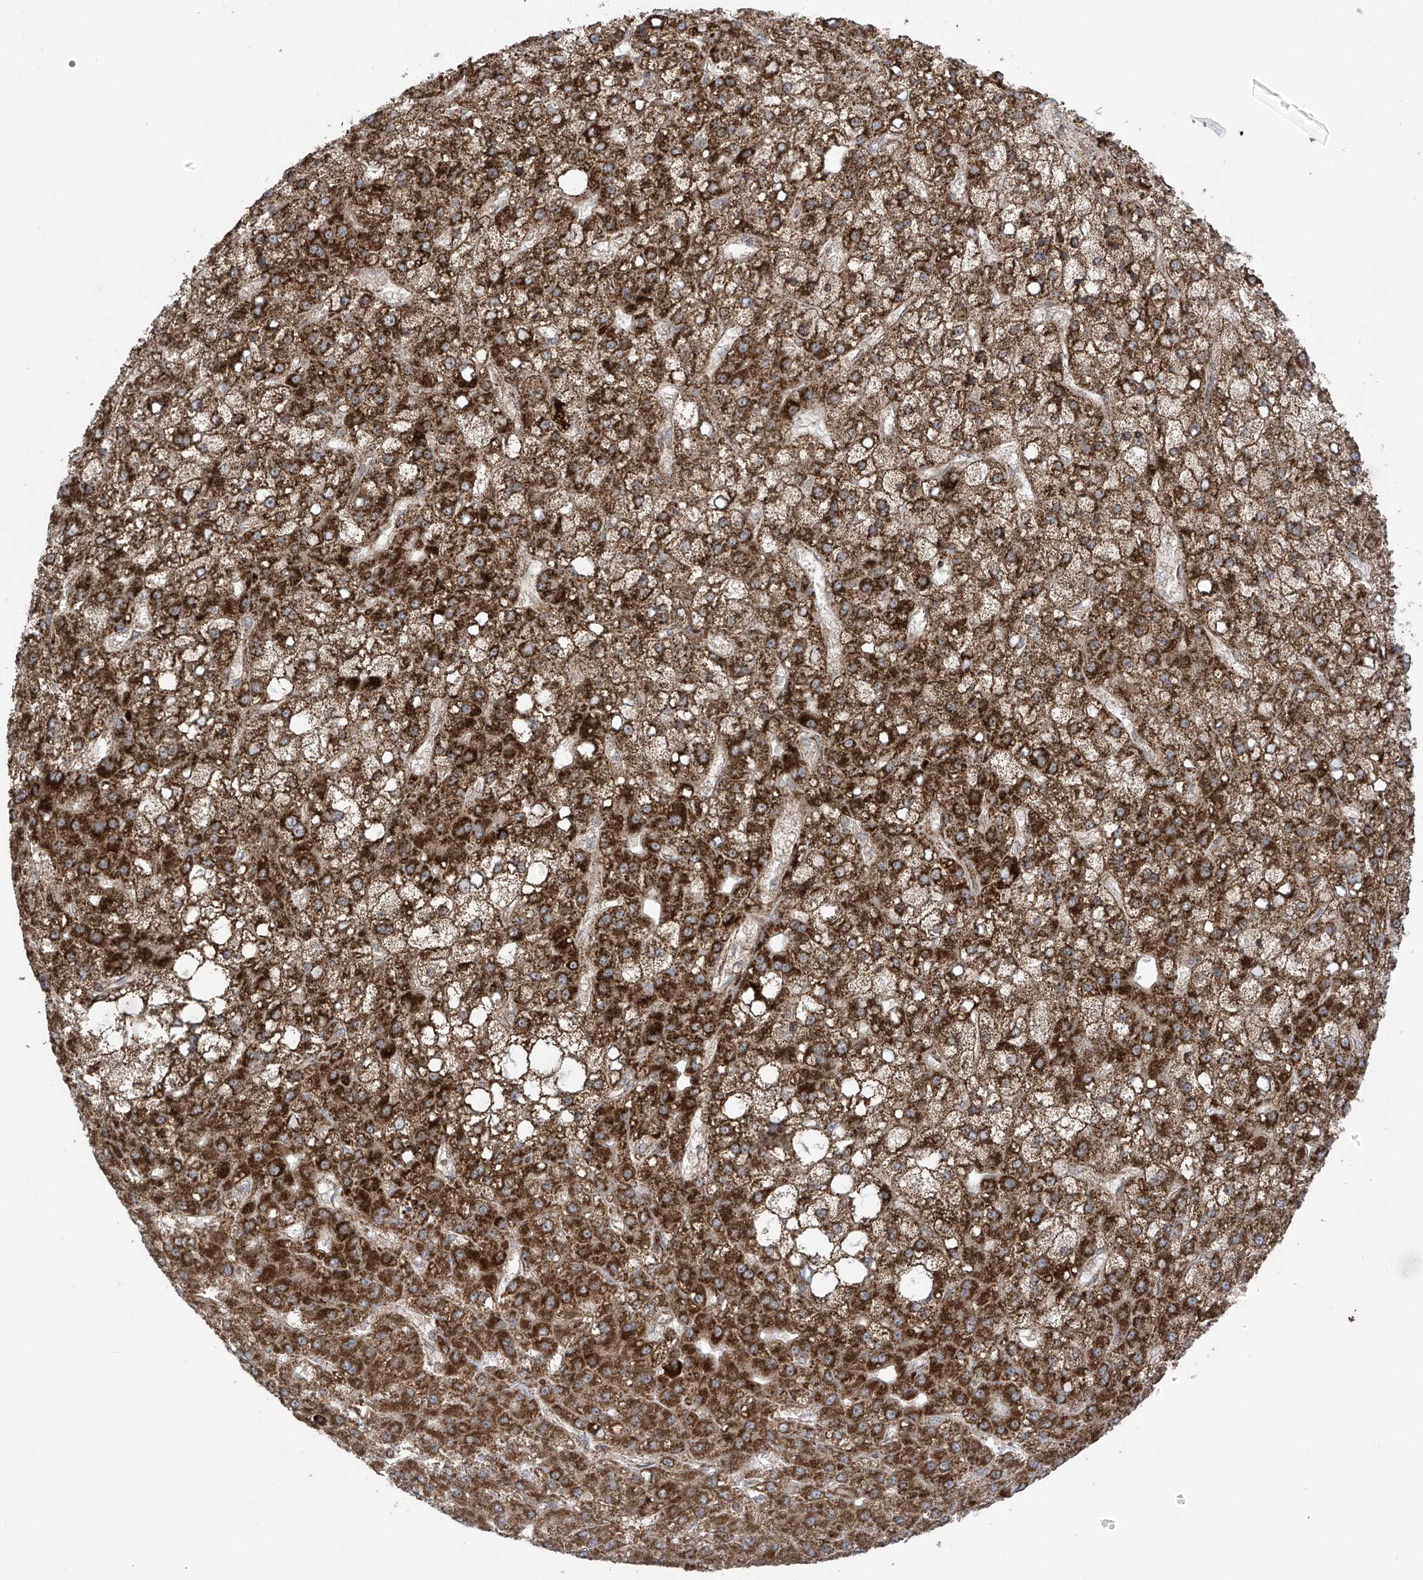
{"staining": {"intensity": "strong", "quantity": ">75%", "location": "cytoplasmic/membranous"}, "tissue": "liver cancer", "cell_type": "Tumor cells", "image_type": "cancer", "snomed": [{"axis": "morphology", "description": "Carcinoma, Hepatocellular, NOS"}, {"axis": "topography", "description": "Liver"}], "caption": "Strong cytoplasmic/membranous staining is seen in about >75% of tumor cells in liver cancer. The staining was performed using DAB (3,3'-diaminobenzidine) to visualize the protein expression in brown, while the nuclei were stained in blue with hematoxylin (Magnification: 20x).", "gene": "REPS1", "patient": {"sex": "male", "age": 67}}